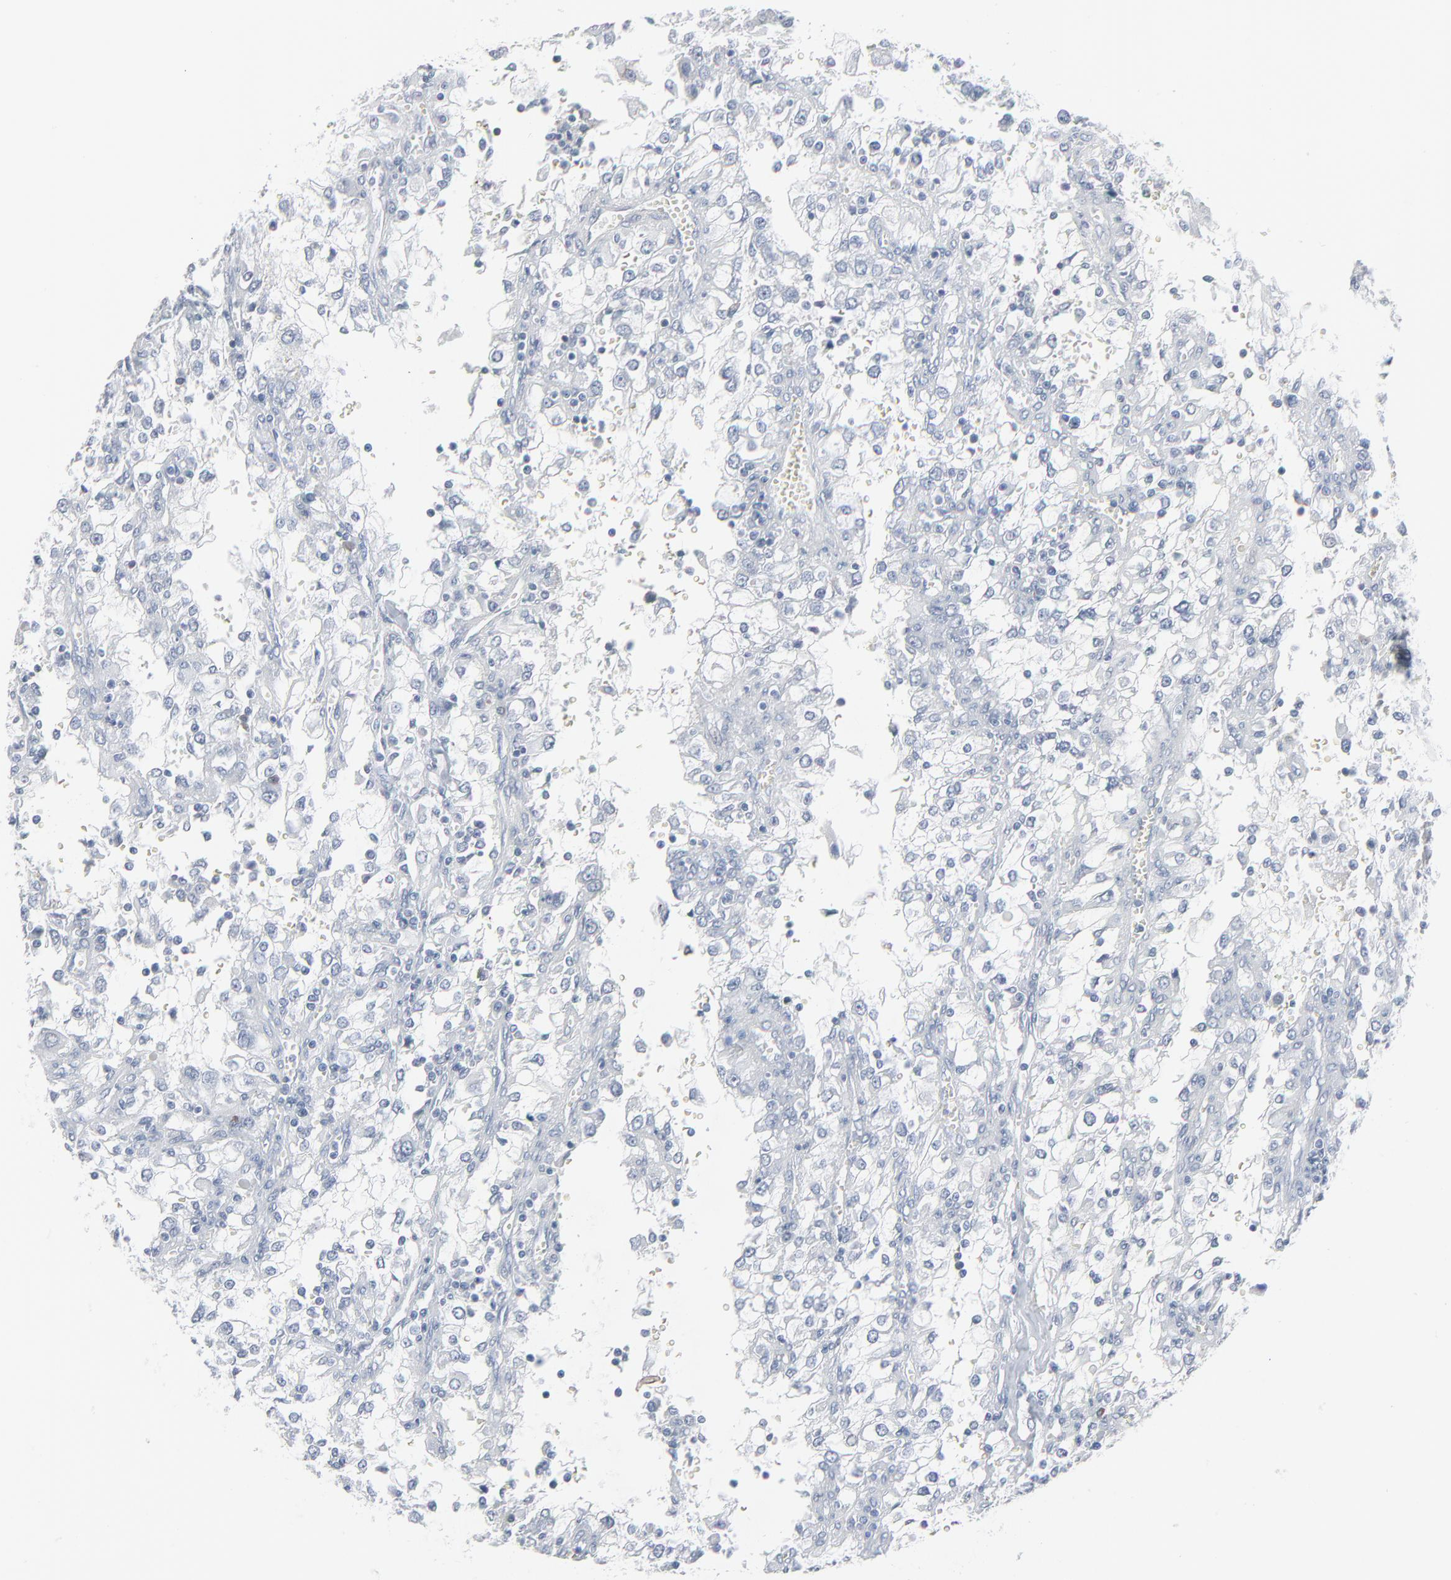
{"staining": {"intensity": "negative", "quantity": "none", "location": "none"}, "tissue": "renal cancer", "cell_type": "Tumor cells", "image_type": "cancer", "snomed": [{"axis": "morphology", "description": "Adenocarcinoma, NOS"}, {"axis": "topography", "description": "Kidney"}], "caption": "DAB (3,3'-diaminobenzidine) immunohistochemical staining of human renal cancer (adenocarcinoma) displays no significant staining in tumor cells. (IHC, brightfield microscopy, high magnification).", "gene": "PHGDH", "patient": {"sex": "female", "age": 52}}